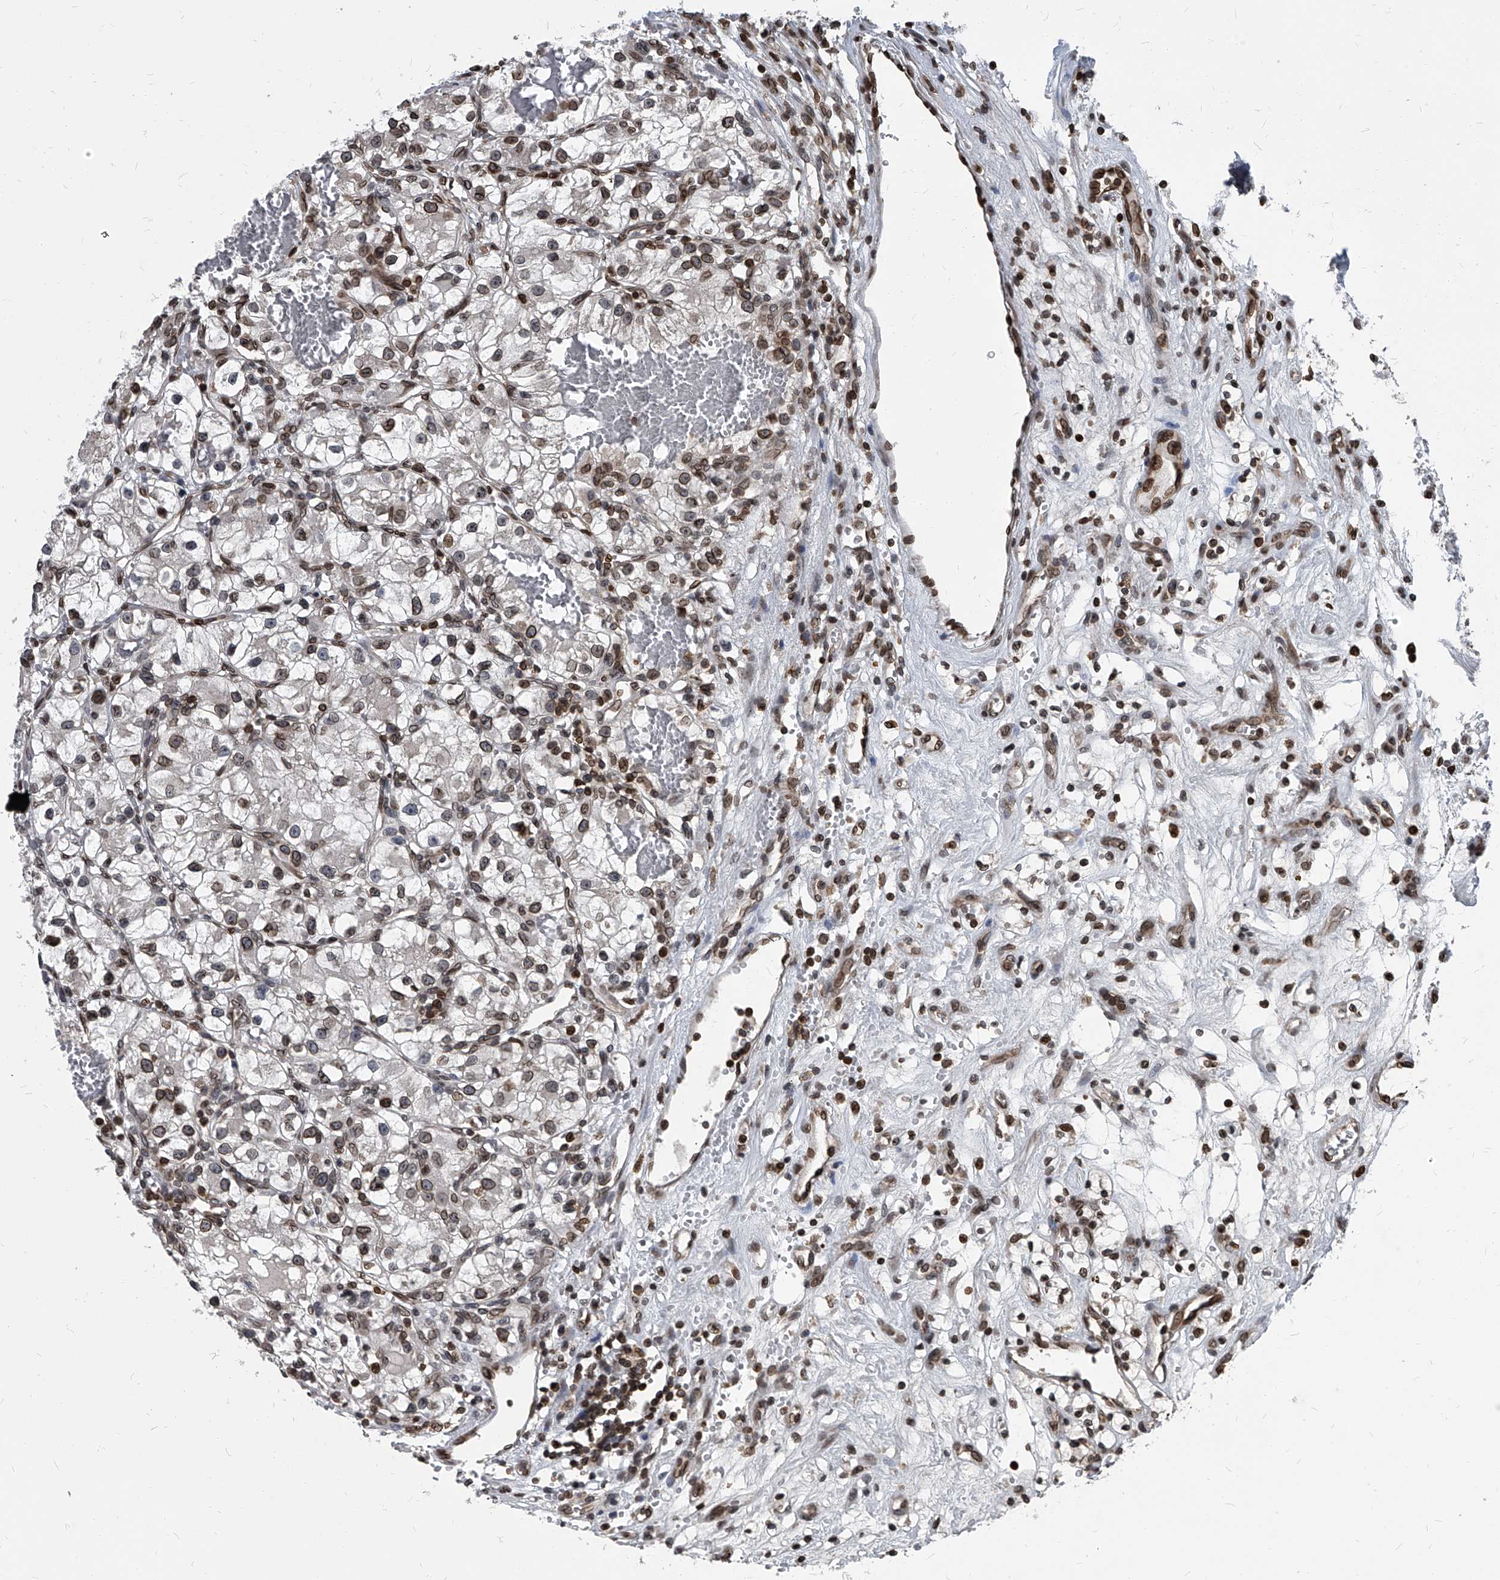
{"staining": {"intensity": "moderate", "quantity": ">75%", "location": "cytoplasmic/membranous,nuclear"}, "tissue": "renal cancer", "cell_type": "Tumor cells", "image_type": "cancer", "snomed": [{"axis": "morphology", "description": "Adenocarcinoma, NOS"}, {"axis": "topography", "description": "Kidney"}], "caption": "Approximately >75% of tumor cells in human renal cancer (adenocarcinoma) display moderate cytoplasmic/membranous and nuclear protein expression as visualized by brown immunohistochemical staining.", "gene": "PHF20", "patient": {"sex": "female", "age": 57}}